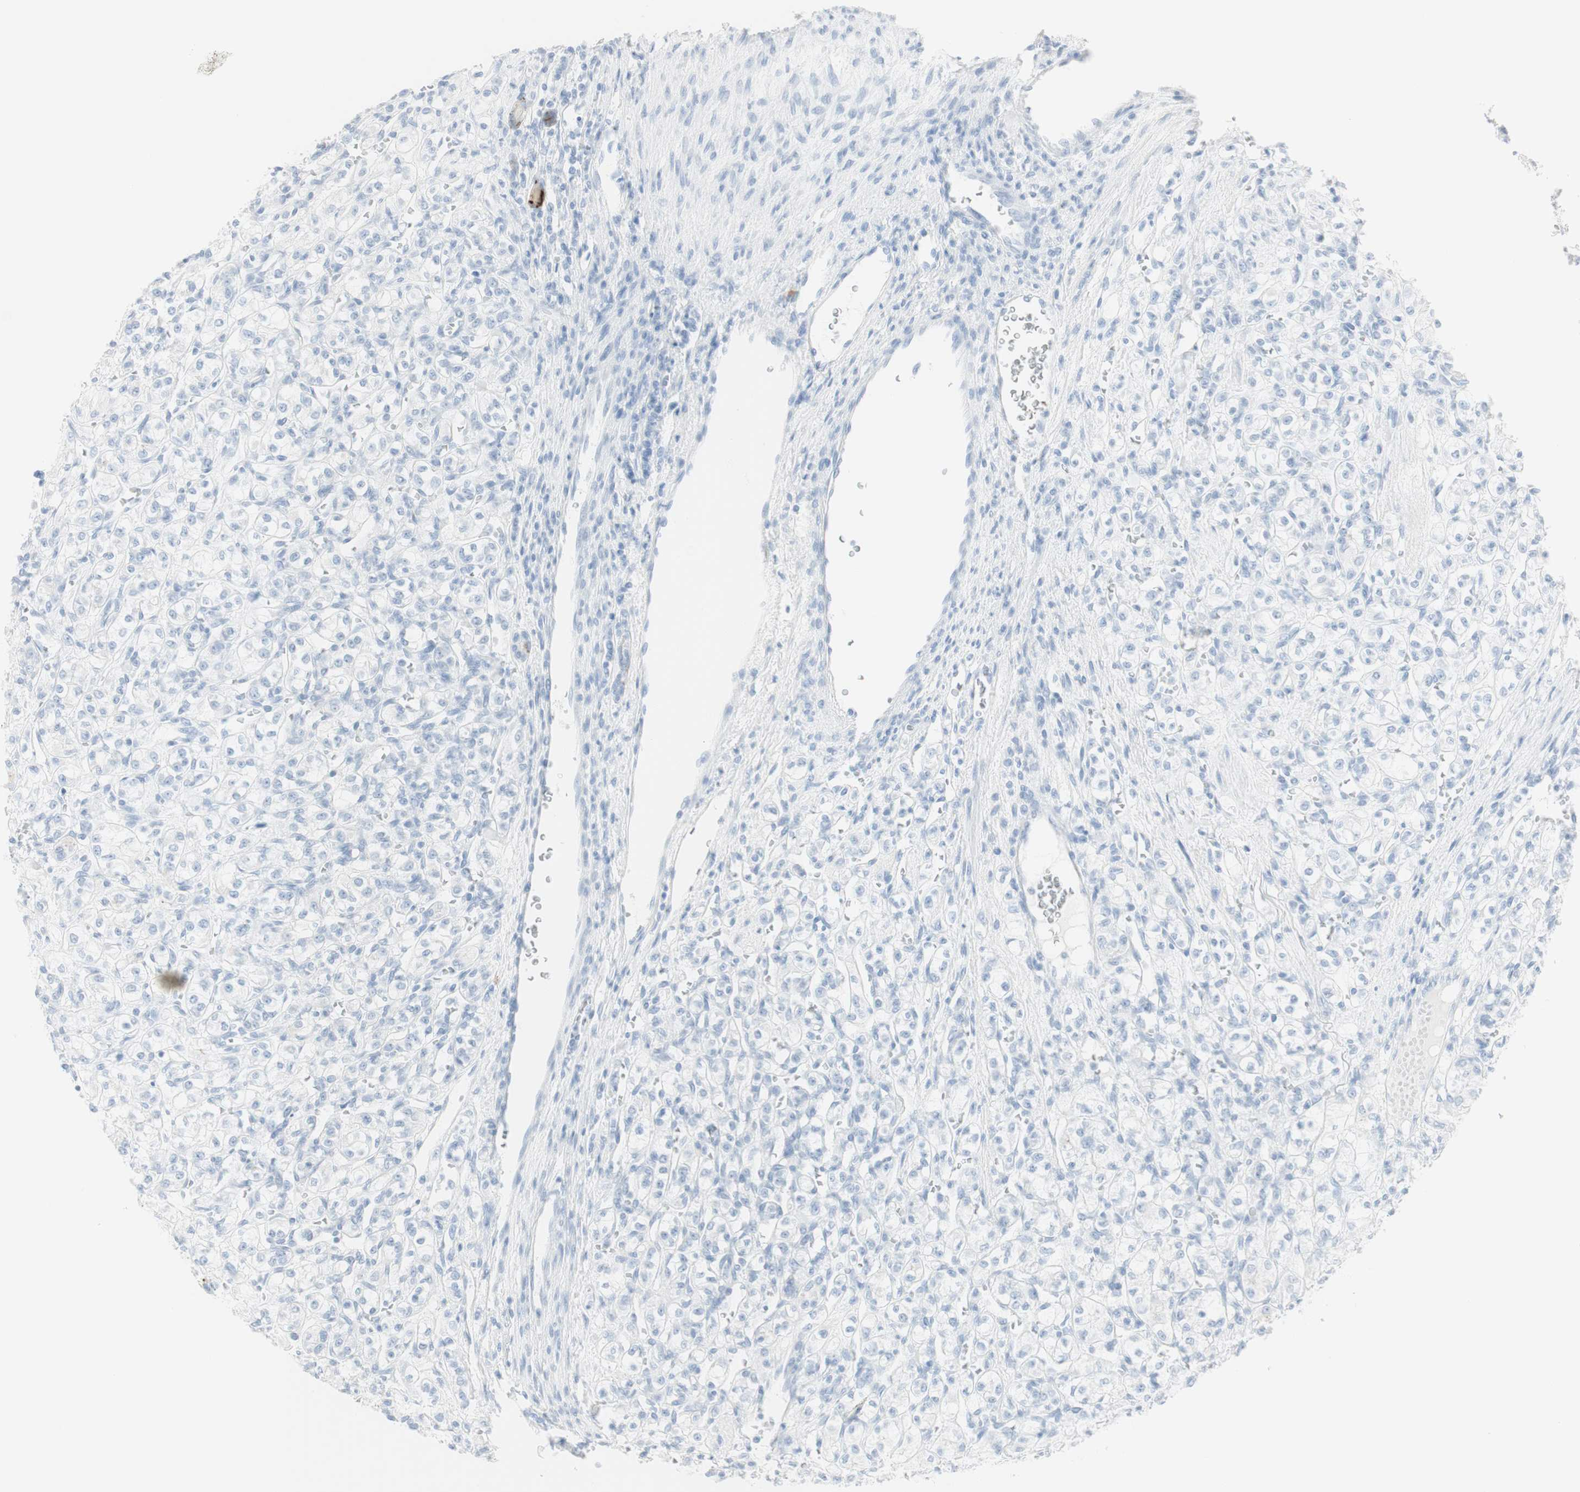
{"staining": {"intensity": "negative", "quantity": "none", "location": "none"}, "tissue": "renal cancer", "cell_type": "Tumor cells", "image_type": "cancer", "snomed": [{"axis": "morphology", "description": "Adenocarcinoma, NOS"}, {"axis": "topography", "description": "Kidney"}], "caption": "A micrograph of renal cancer stained for a protein displays no brown staining in tumor cells.", "gene": "NAPSA", "patient": {"sex": "male", "age": 77}}